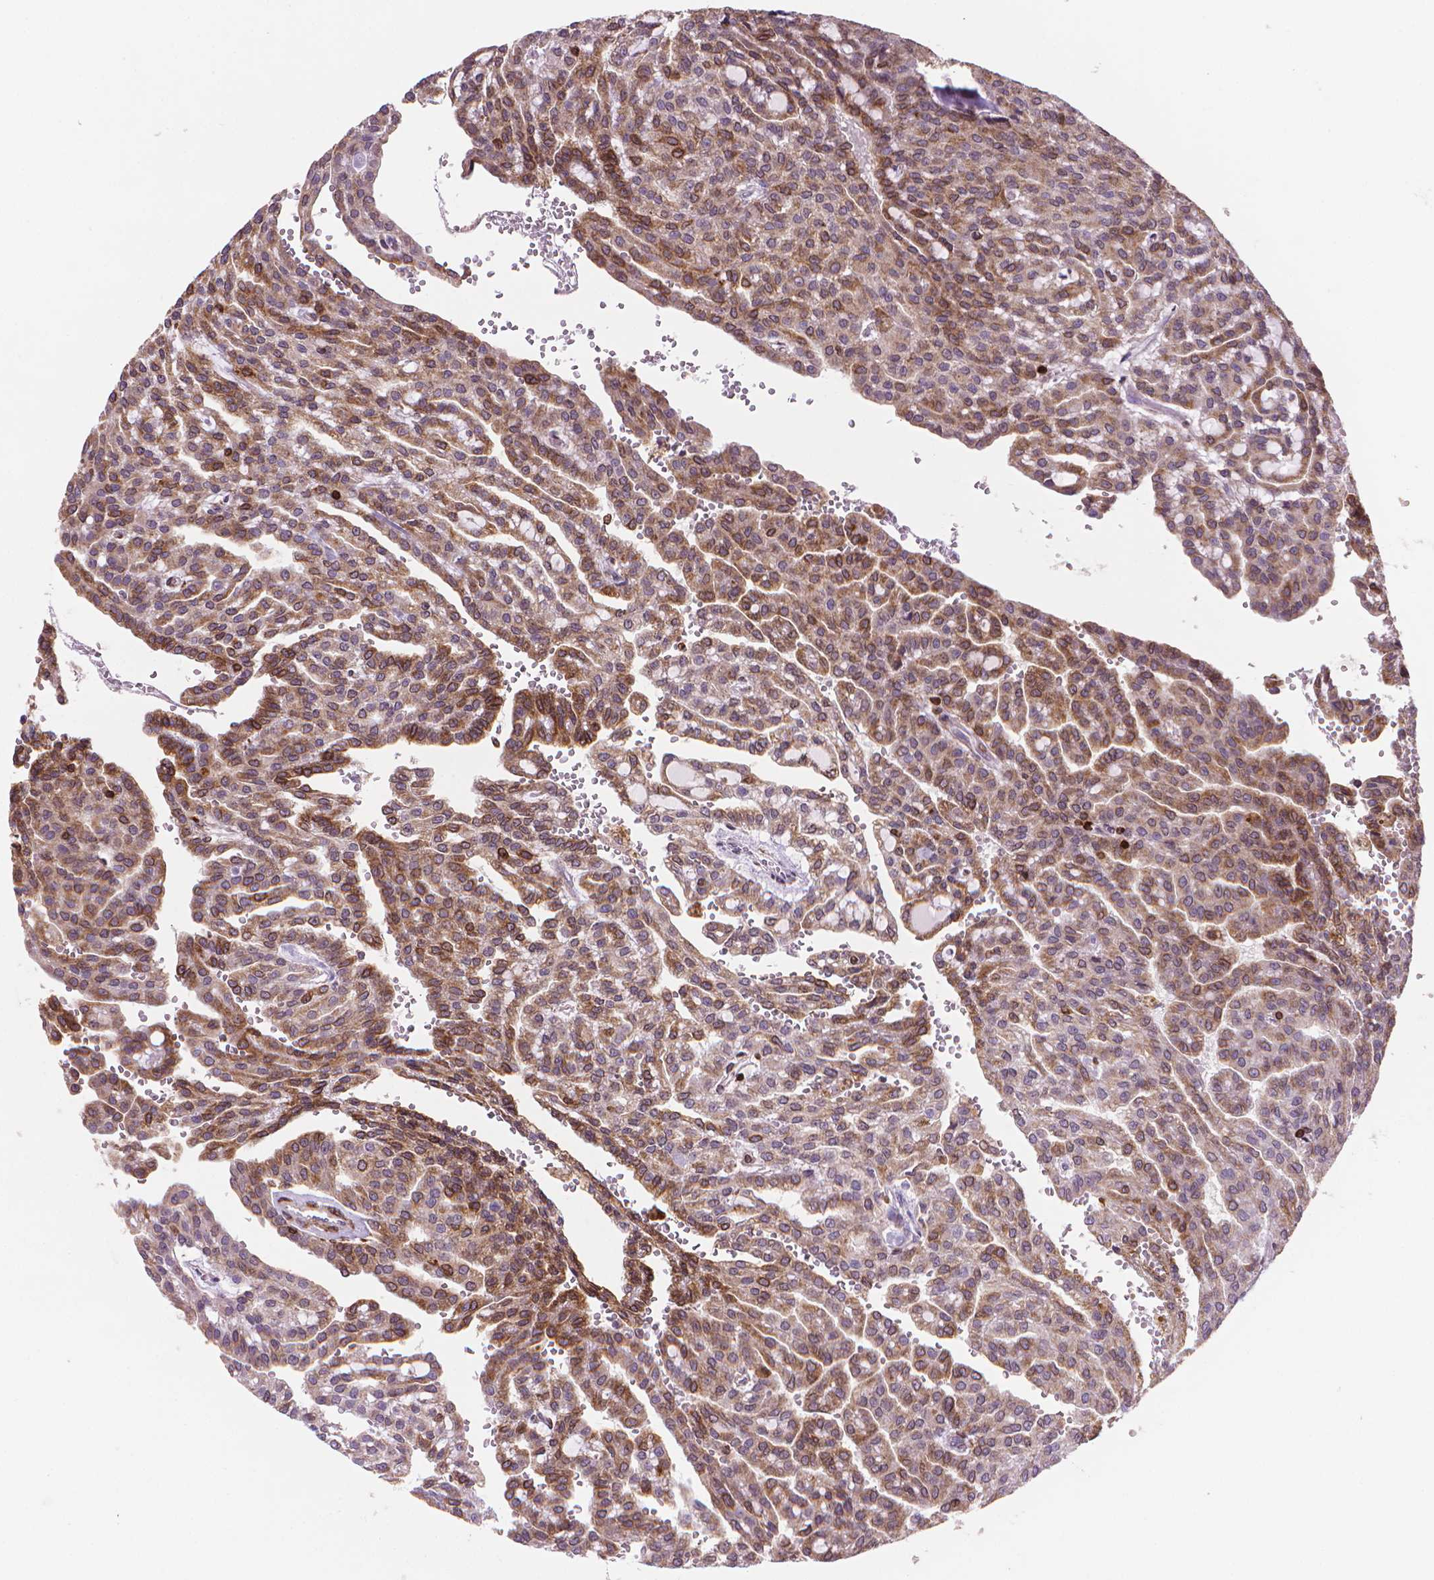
{"staining": {"intensity": "moderate", "quantity": ">75%", "location": "cytoplasmic/membranous"}, "tissue": "renal cancer", "cell_type": "Tumor cells", "image_type": "cancer", "snomed": [{"axis": "morphology", "description": "Adenocarcinoma, NOS"}, {"axis": "topography", "description": "Kidney"}], "caption": "This histopathology image displays IHC staining of human adenocarcinoma (renal), with medium moderate cytoplasmic/membranous expression in approximately >75% of tumor cells.", "gene": "BCL2", "patient": {"sex": "male", "age": 63}}